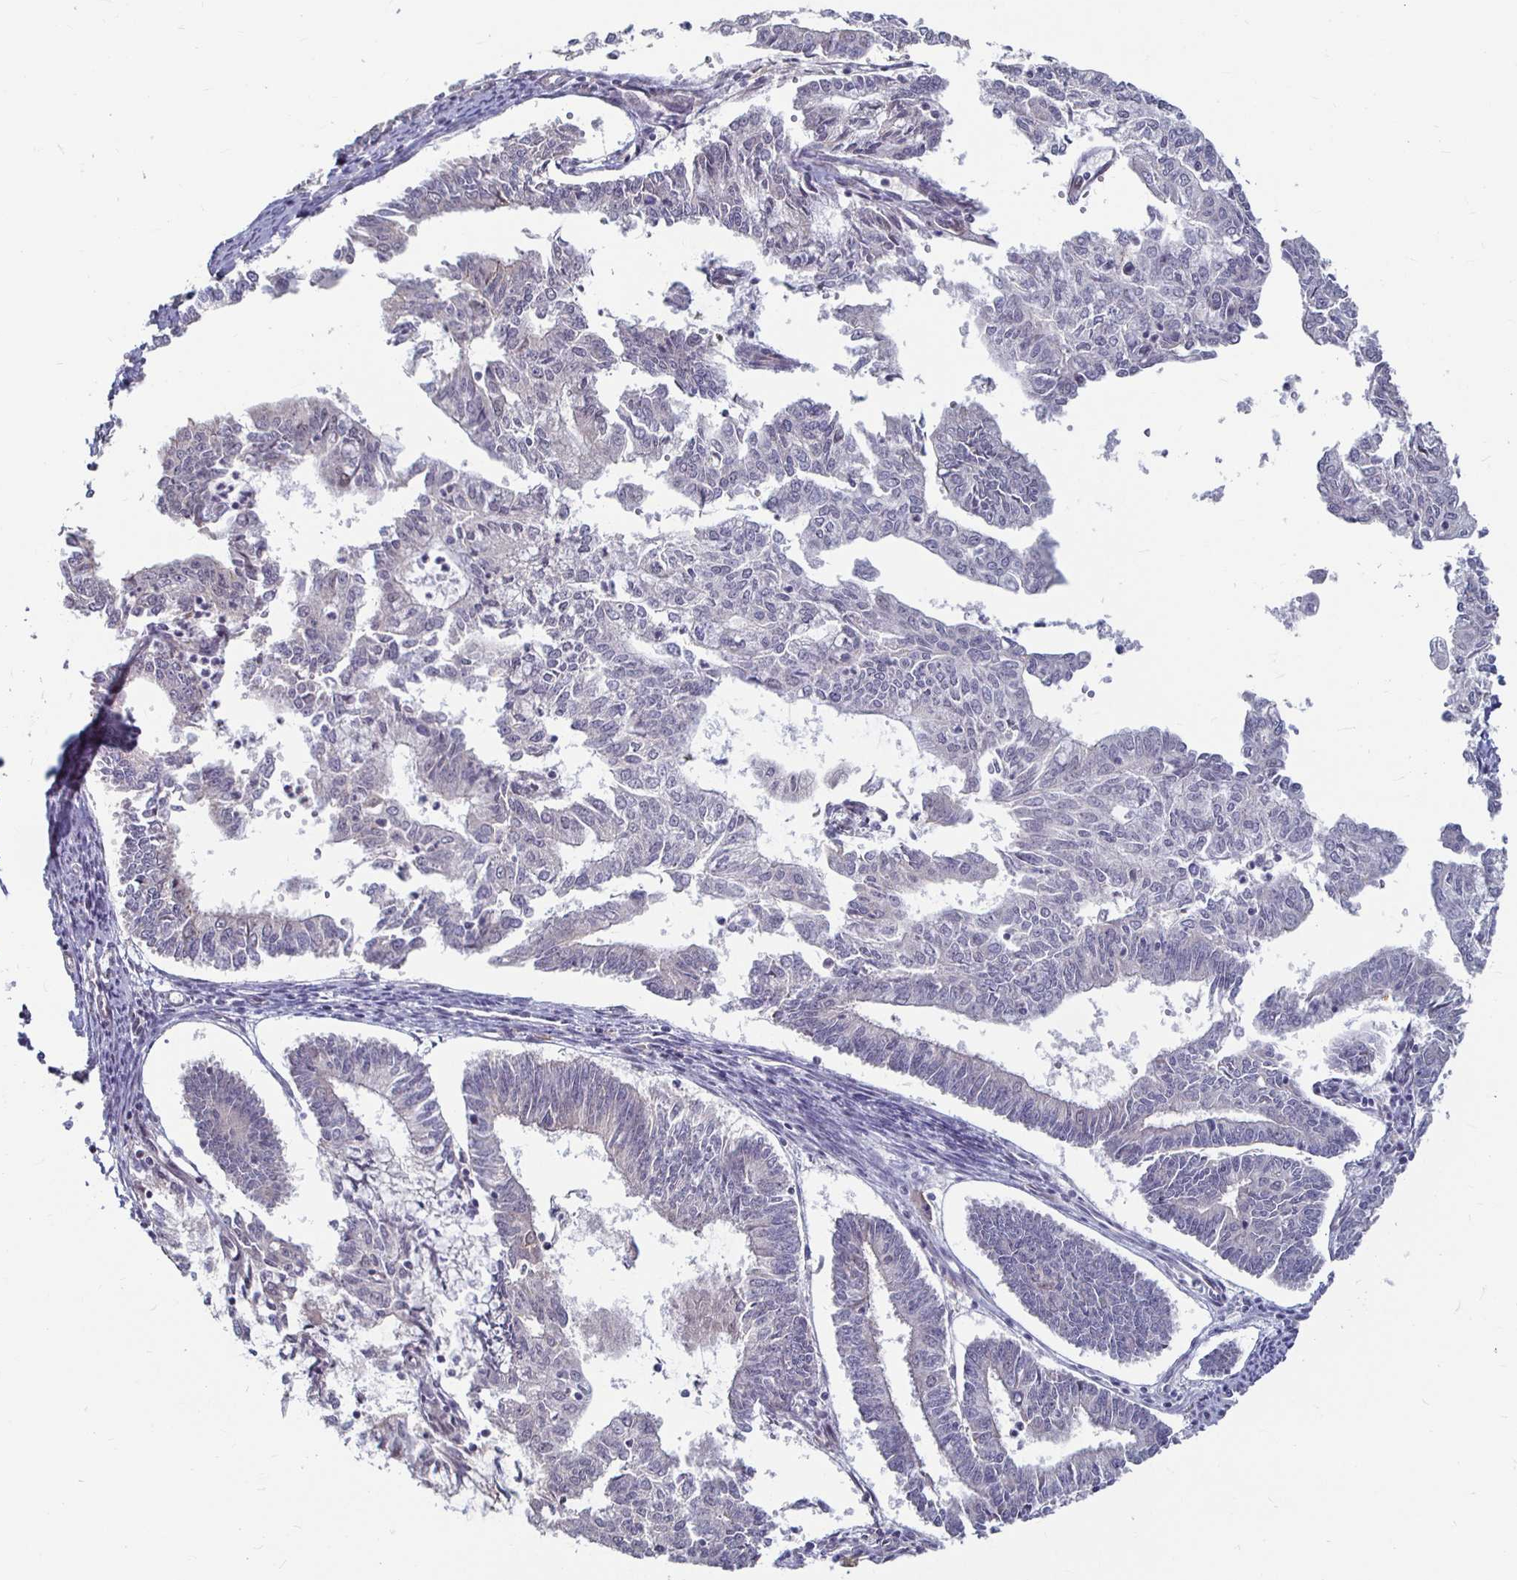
{"staining": {"intensity": "negative", "quantity": "none", "location": "none"}, "tissue": "endometrial cancer", "cell_type": "Tumor cells", "image_type": "cancer", "snomed": [{"axis": "morphology", "description": "Adenocarcinoma, NOS"}, {"axis": "topography", "description": "Endometrium"}], "caption": "Tumor cells are negative for brown protein staining in endometrial cancer. (Brightfield microscopy of DAB (3,3'-diaminobenzidine) IHC at high magnification).", "gene": "CAPN11", "patient": {"sex": "female", "age": 61}}